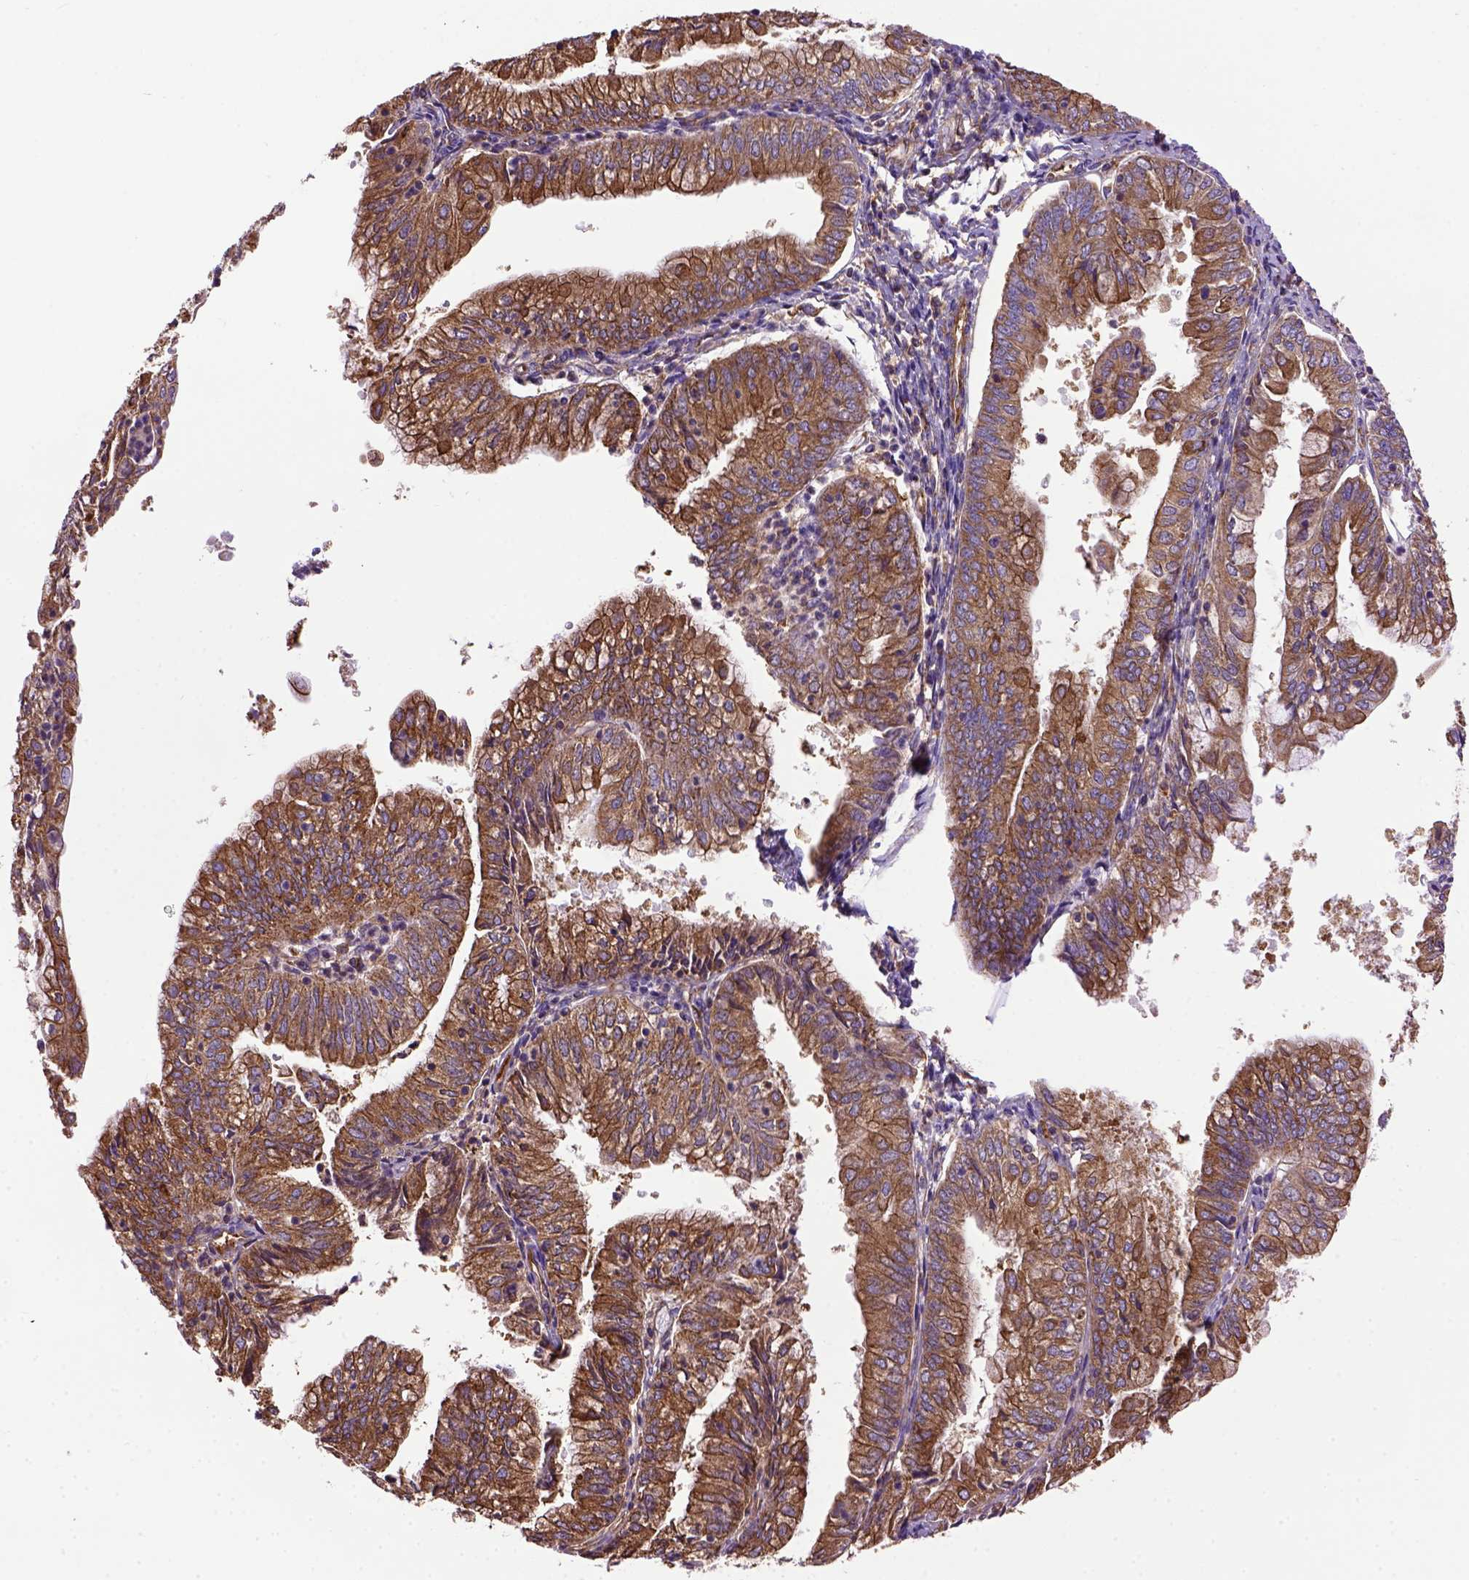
{"staining": {"intensity": "moderate", "quantity": ">75%", "location": "cytoplasmic/membranous"}, "tissue": "endometrial cancer", "cell_type": "Tumor cells", "image_type": "cancer", "snomed": [{"axis": "morphology", "description": "Adenocarcinoma, NOS"}, {"axis": "topography", "description": "Endometrium"}], "caption": "Immunohistochemistry (IHC) of endometrial cancer displays medium levels of moderate cytoplasmic/membranous expression in approximately >75% of tumor cells.", "gene": "MVP", "patient": {"sex": "female", "age": 55}}